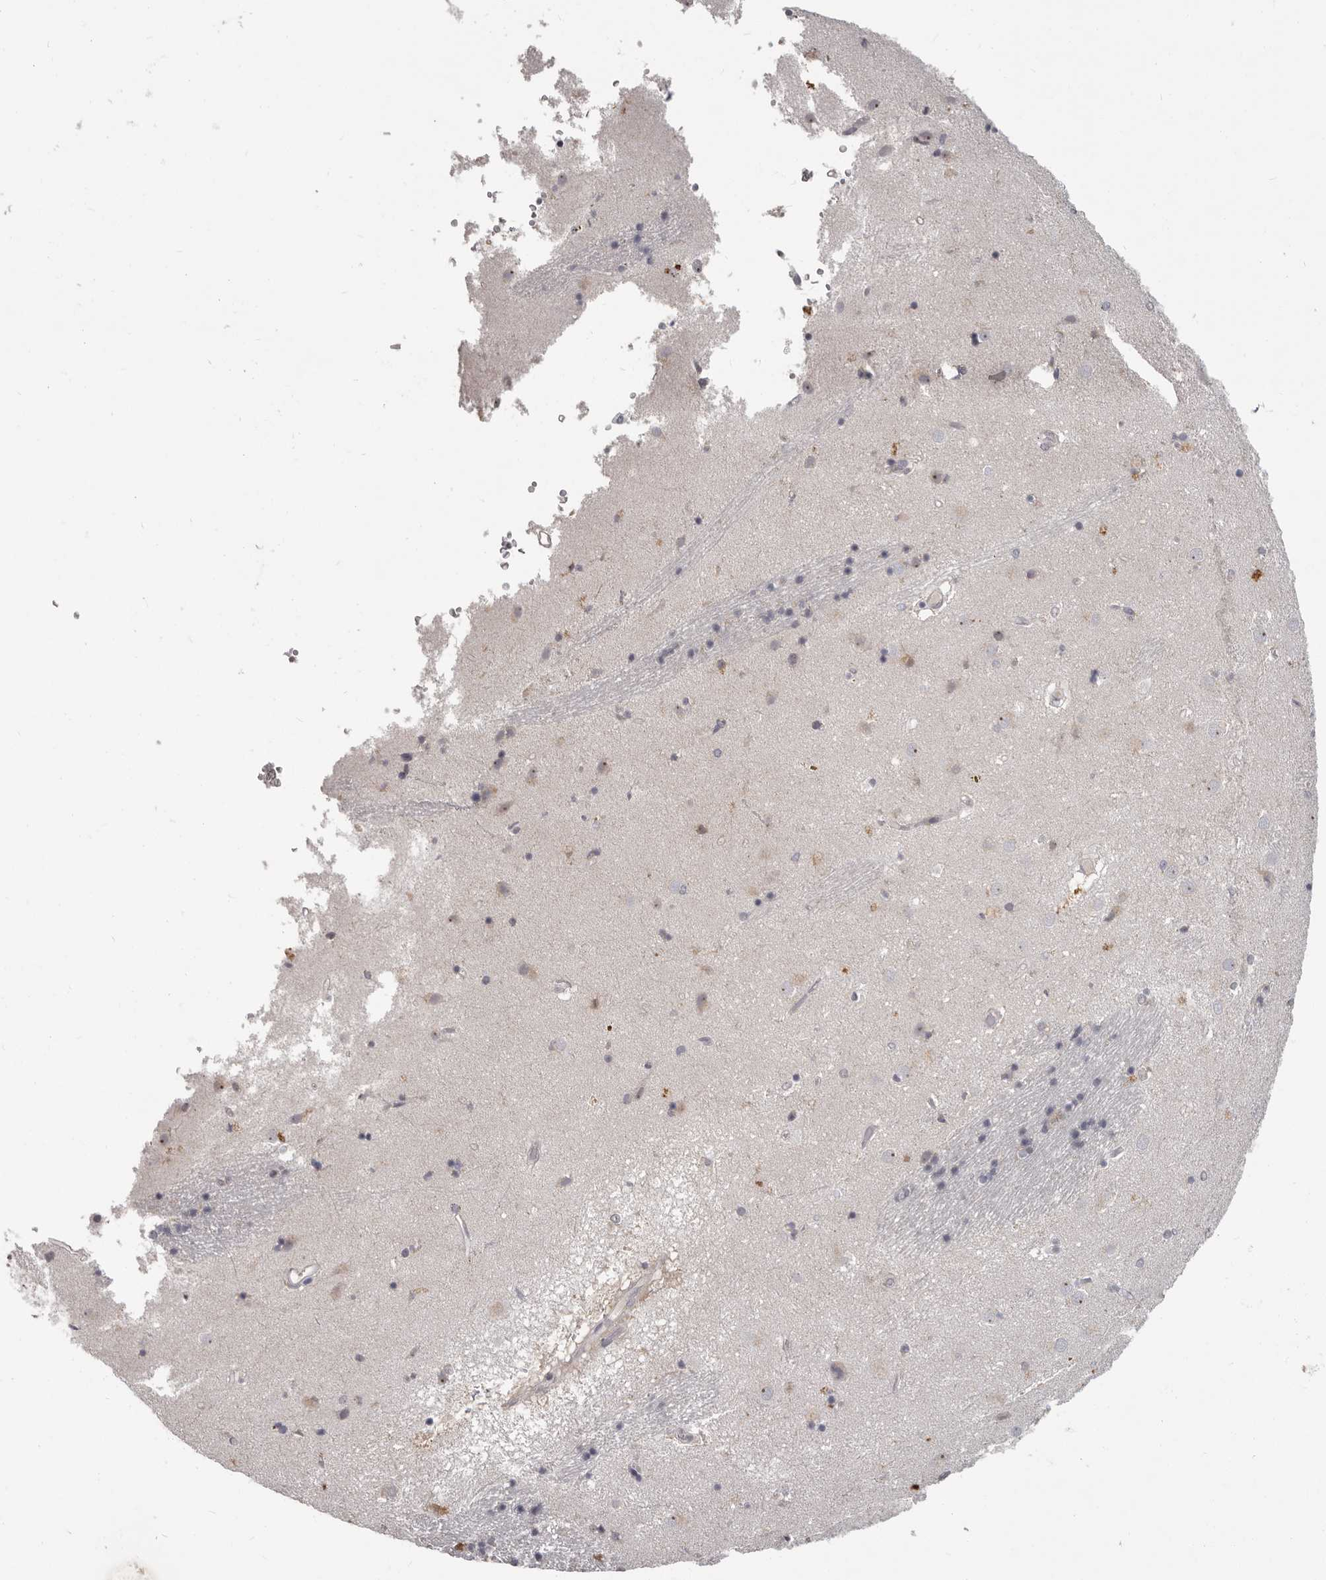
{"staining": {"intensity": "negative", "quantity": "none", "location": "none"}, "tissue": "caudate", "cell_type": "Glial cells", "image_type": "normal", "snomed": [{"axis": "morphology", "description": "Normal tissue, NOS"}, {"axis": "topography", "description": "Lateral ventricle wall"}], "caption": "Immunohistochemical staining of benign caudate demonstrates no significant positivity in glial cells. The staining was performed using DAB to visualize the protein expression in brown, while the nuclei were stained in blue with hematoxylin (Magnification: 20x).", "gene": "GPR157", "patient": {"sex": "male", "age": 70}}